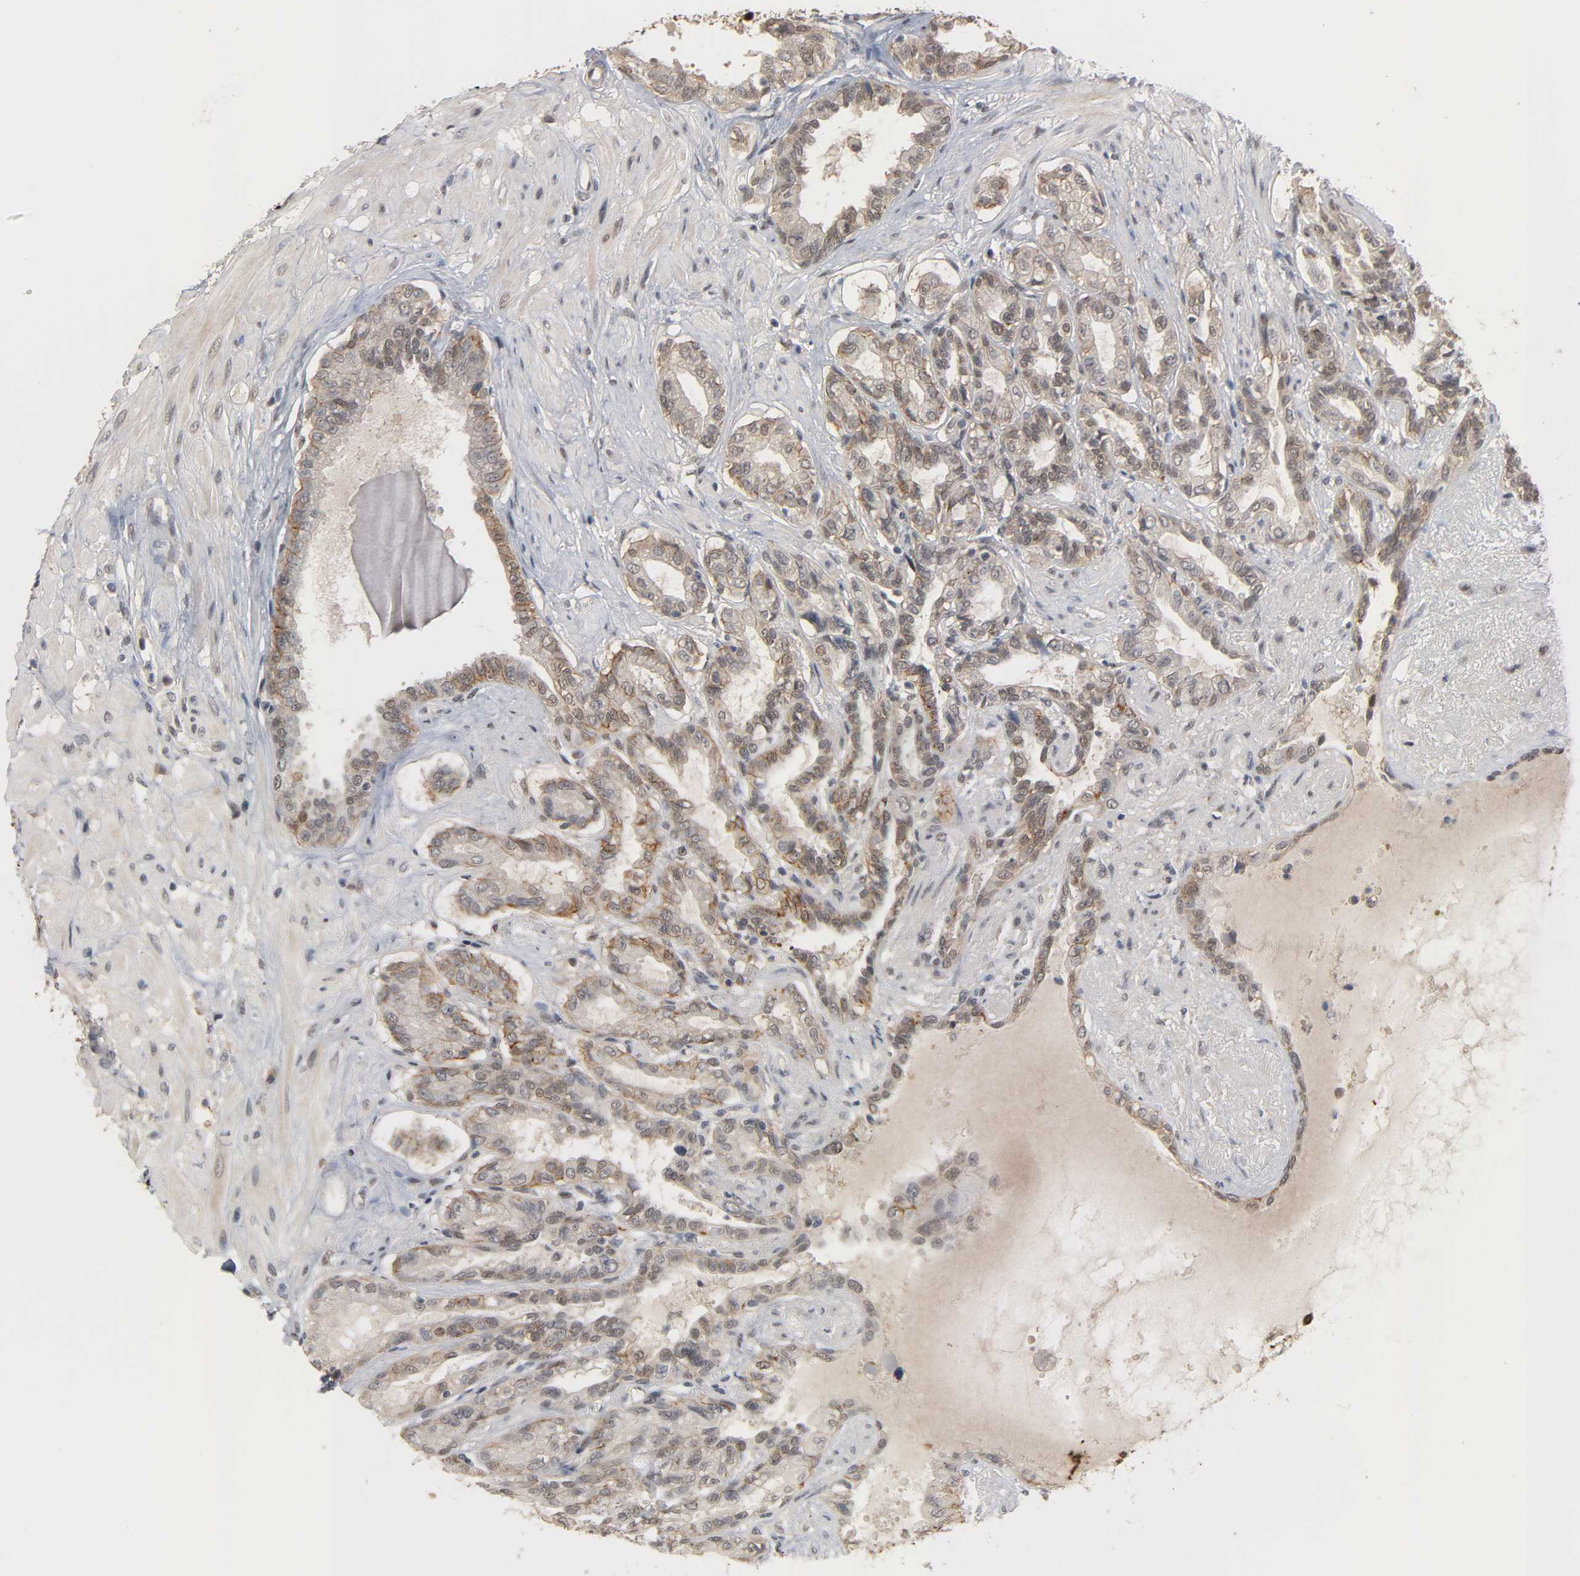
{"staining": {"intensity": "moderate", "quantity": ">75%", "location": "cytoplasmic/membranous"}, "tissue": "seminal vesicle", "cell_type": "Glandular cells", "image_type": "normal", "snomed": [{"axis": "morphology", "description": "Normal tissue, NOS"}, {"axis": "topography", "description": "Seminal veicle"}], "caption": "Immunohistochemistry photomicrograph of benign seminal vesicle stained for a protein (brown), which shows medium levels of moderate cytoplasmic/membranous positivity in about >75% of glandular cells.", "gene": "HTR1E", "patient": {"sex": "male", "age": 61}}